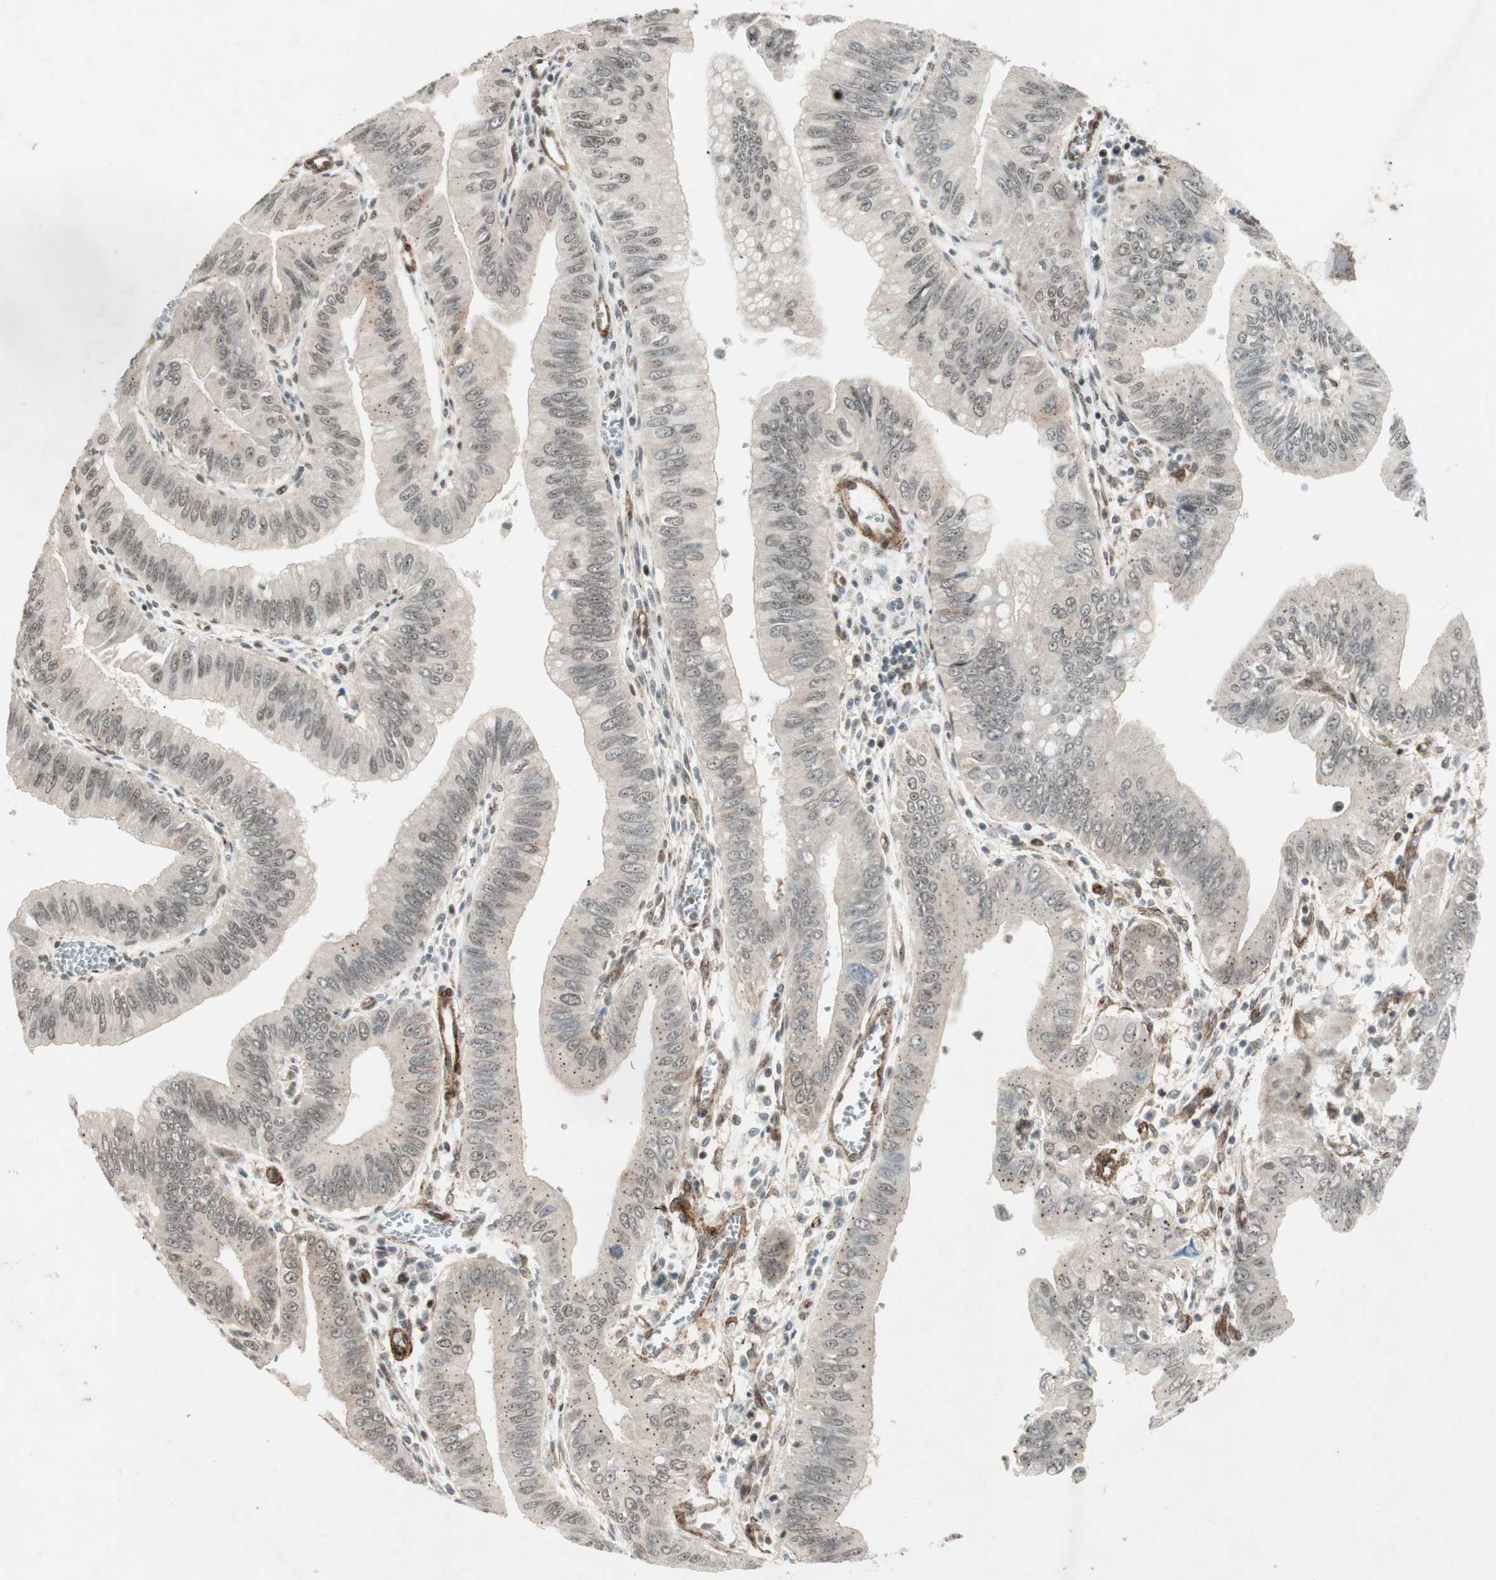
{"staining": {"intensity": "weak", "quantity": "<25%", "location": "cytoplasmic/membranous"}, "tissue": "pancreatic cancer", "cell_type": "Tumor cells", "image_type": "cancer", "snomed": [{"axis": "morphology", "description": "Normal tissue, NOS"}, {"axis": "topography", "description": "Lymph node"}], "caption": "Pancreatic cancer was stained to show a protein in brown. There is no significant expression in tumor cells.", "gene": "CDK19", "patient": {"sex": "male", "age": 50}}